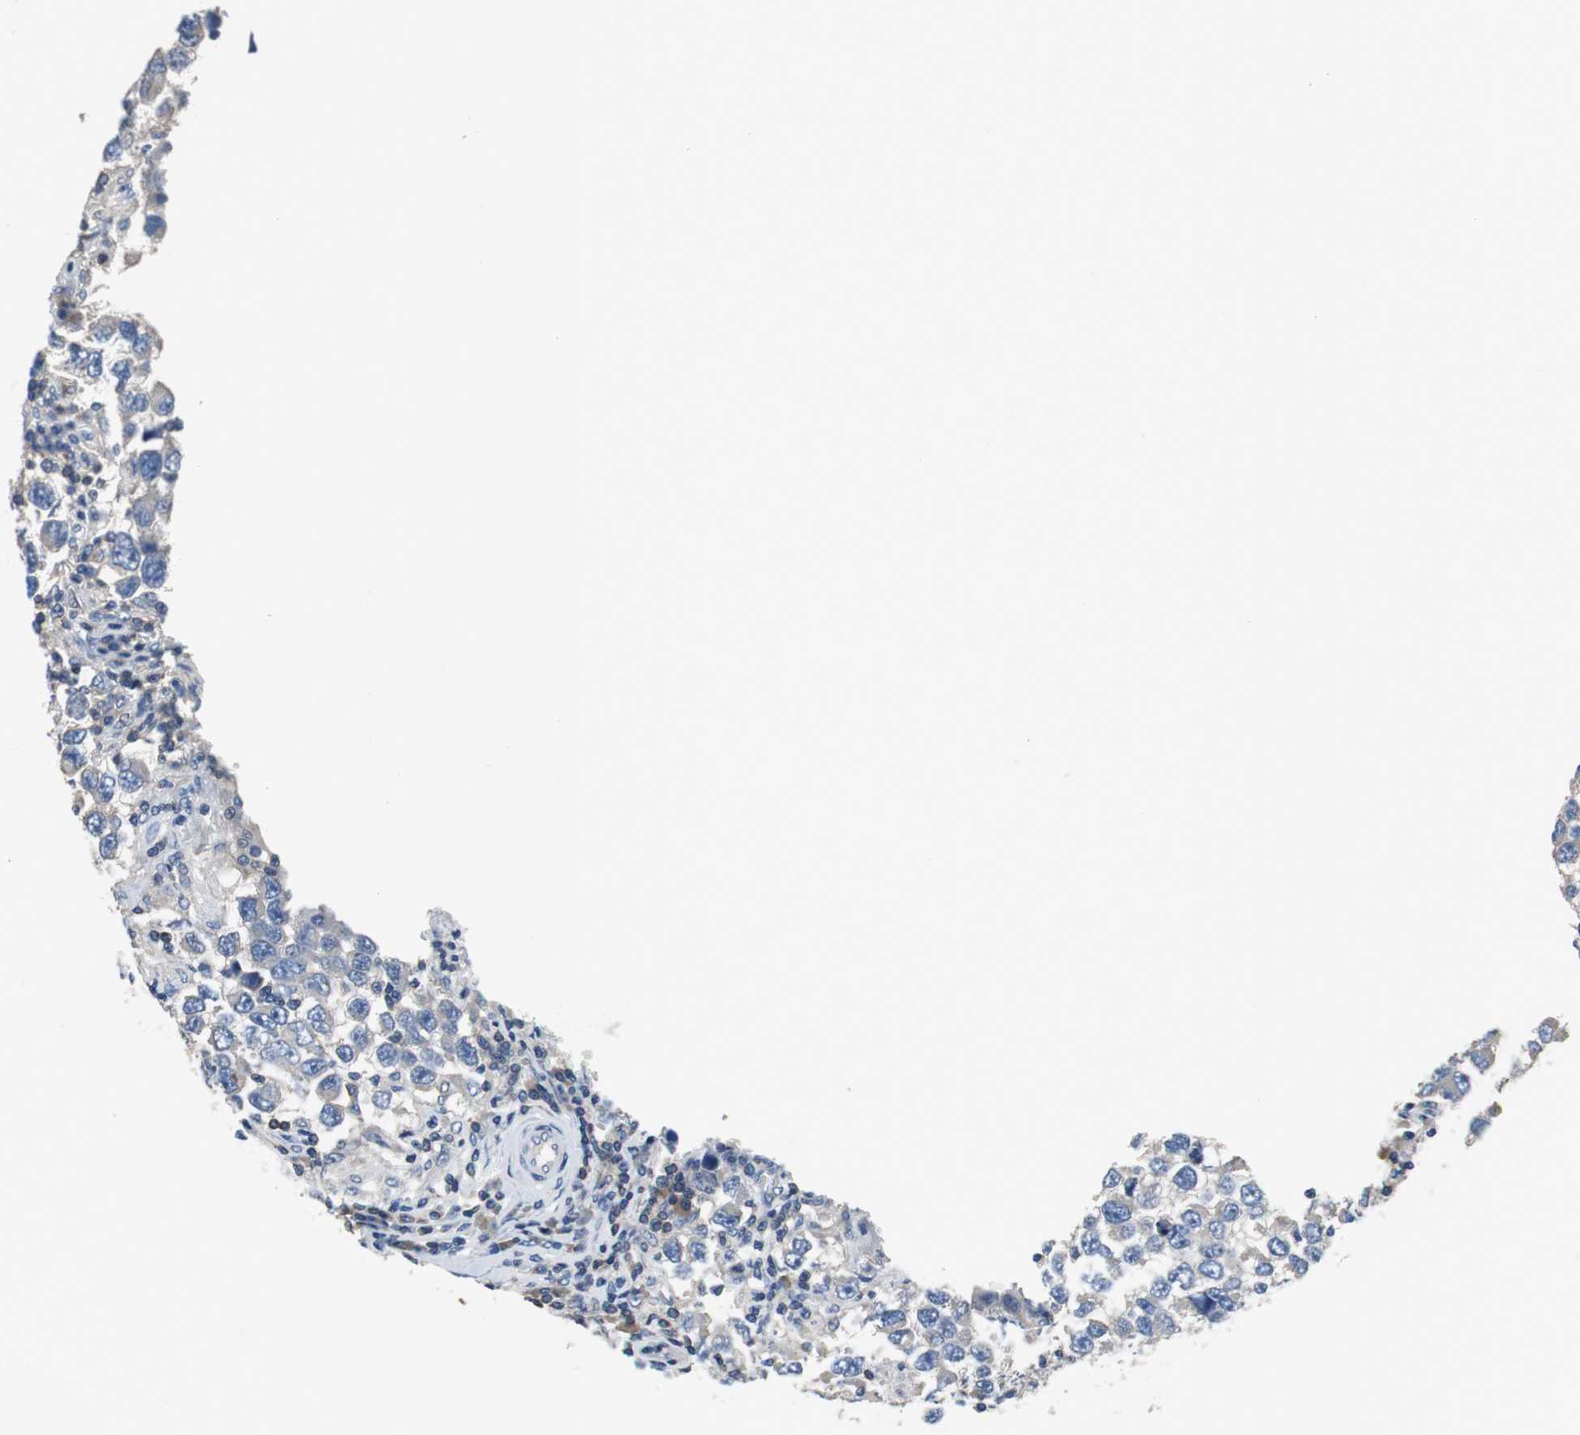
{"staining": {"intensity": "negative", "quantity": "none", "location": "none"}, "tissue": "testis cancer", "cell_type": "Tumor cells", "image_type": "cancer", "snomed": [{"axis": "morphology", "description": "Carcinoma, Embryonal, NOS"}, {"axis": "topography", "description": "Testis"}], "caption": "A high-resolution micrograph shows immunohistochemistry (IHC) staining of embryonal carcinoma (testis), which displays no significant positivity in tumor cells.", "gene": "PRKCA", "patient": {"sex": "male", "age": 21}}